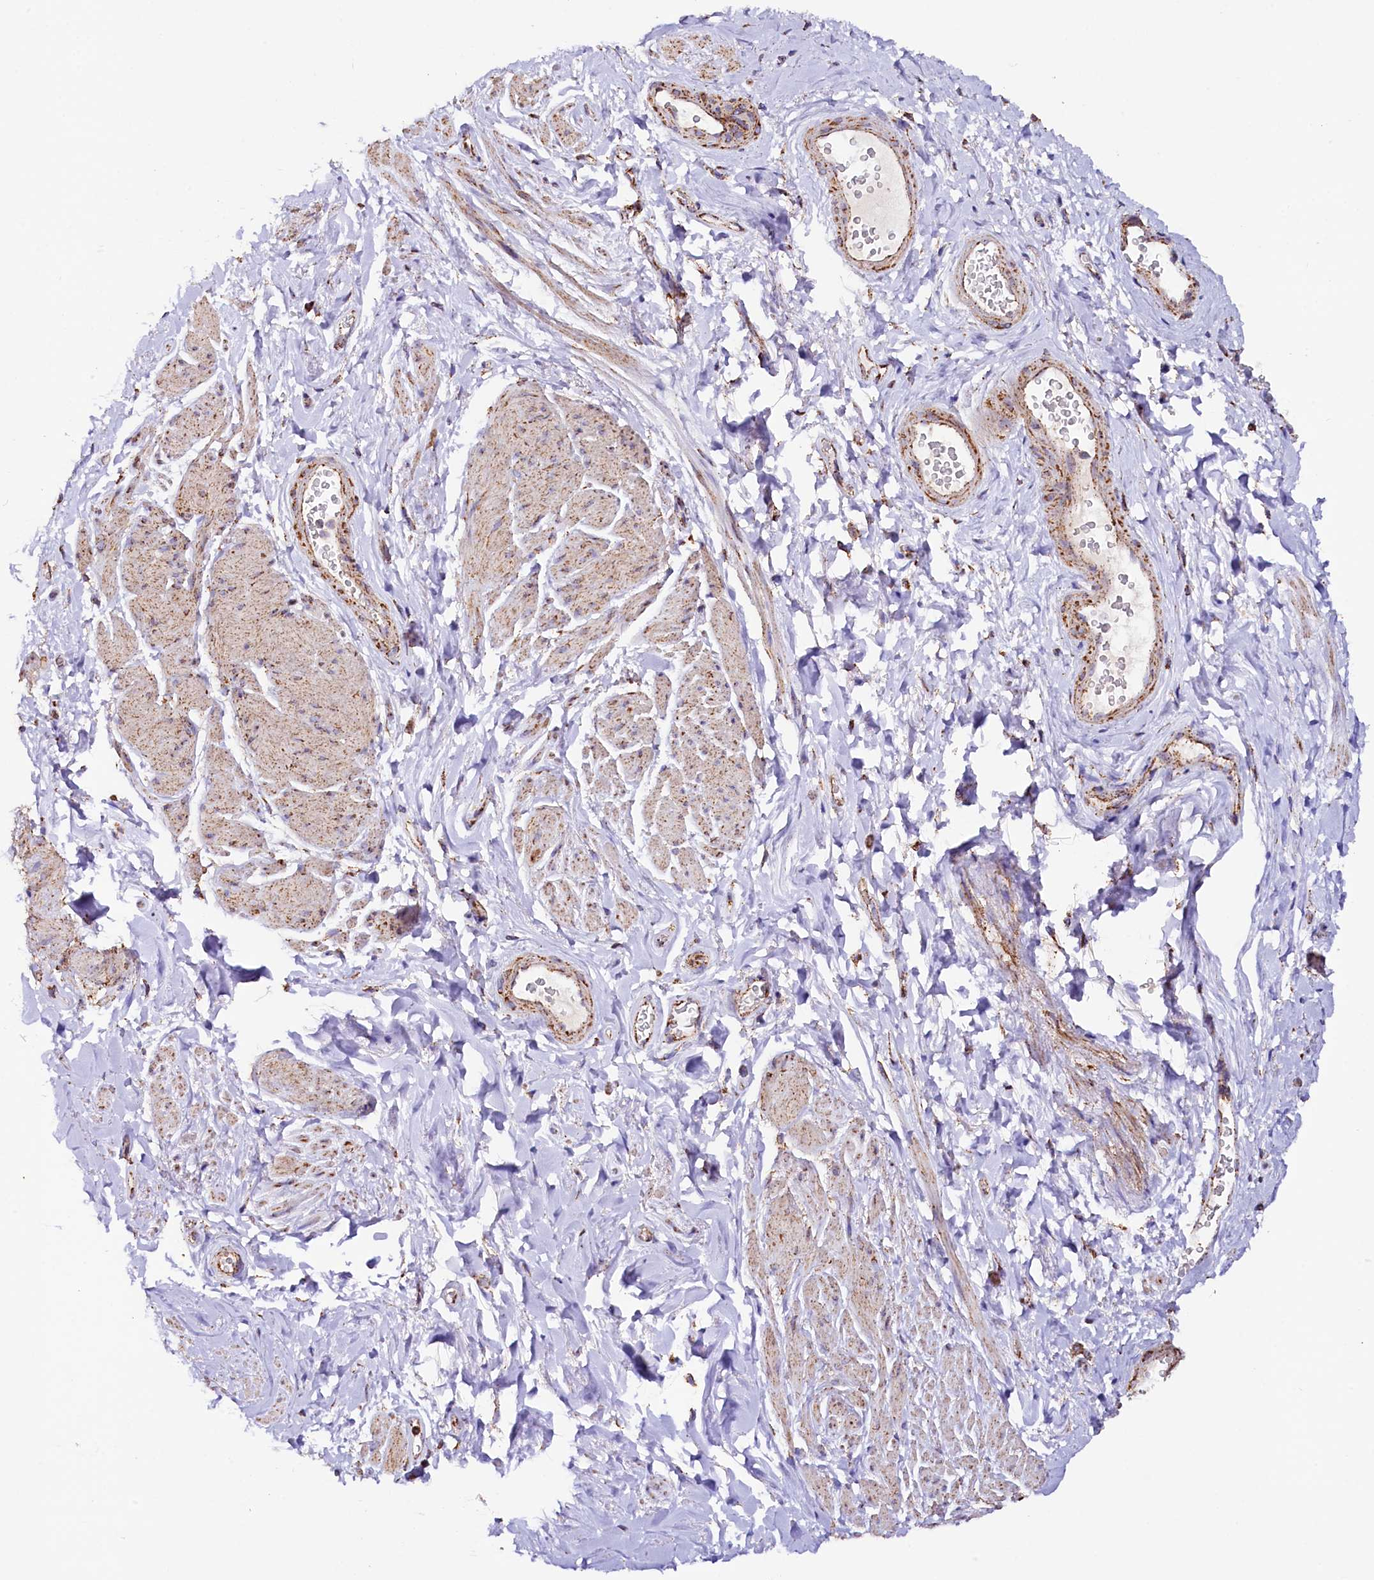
{"staining": {"intensity": "moderate", "quantity": ">75%", "location": "cytoplasmic/membranous"}, "tissue": "smooth muscle", "cell_type": "Smooth muscle cells", "image_type": "normal", "snomed": [{"axis": "morphology", "description": "Normal tissue, NOS"}, {"axis": "topography", "description": "Smooth muscle"}, {"axis": "topography", "description": "Peripheral nerve tissue"}], "caption": "A brown stain shows moderate cytoplasmic/membranous positivity of a protein in smooth muscle cells of normal smooth muscle. (Brightfield microscopy of DAB IHC at high magnification).", "gene": "APLP2", "patient": {"sex": "male", "age": 69}}